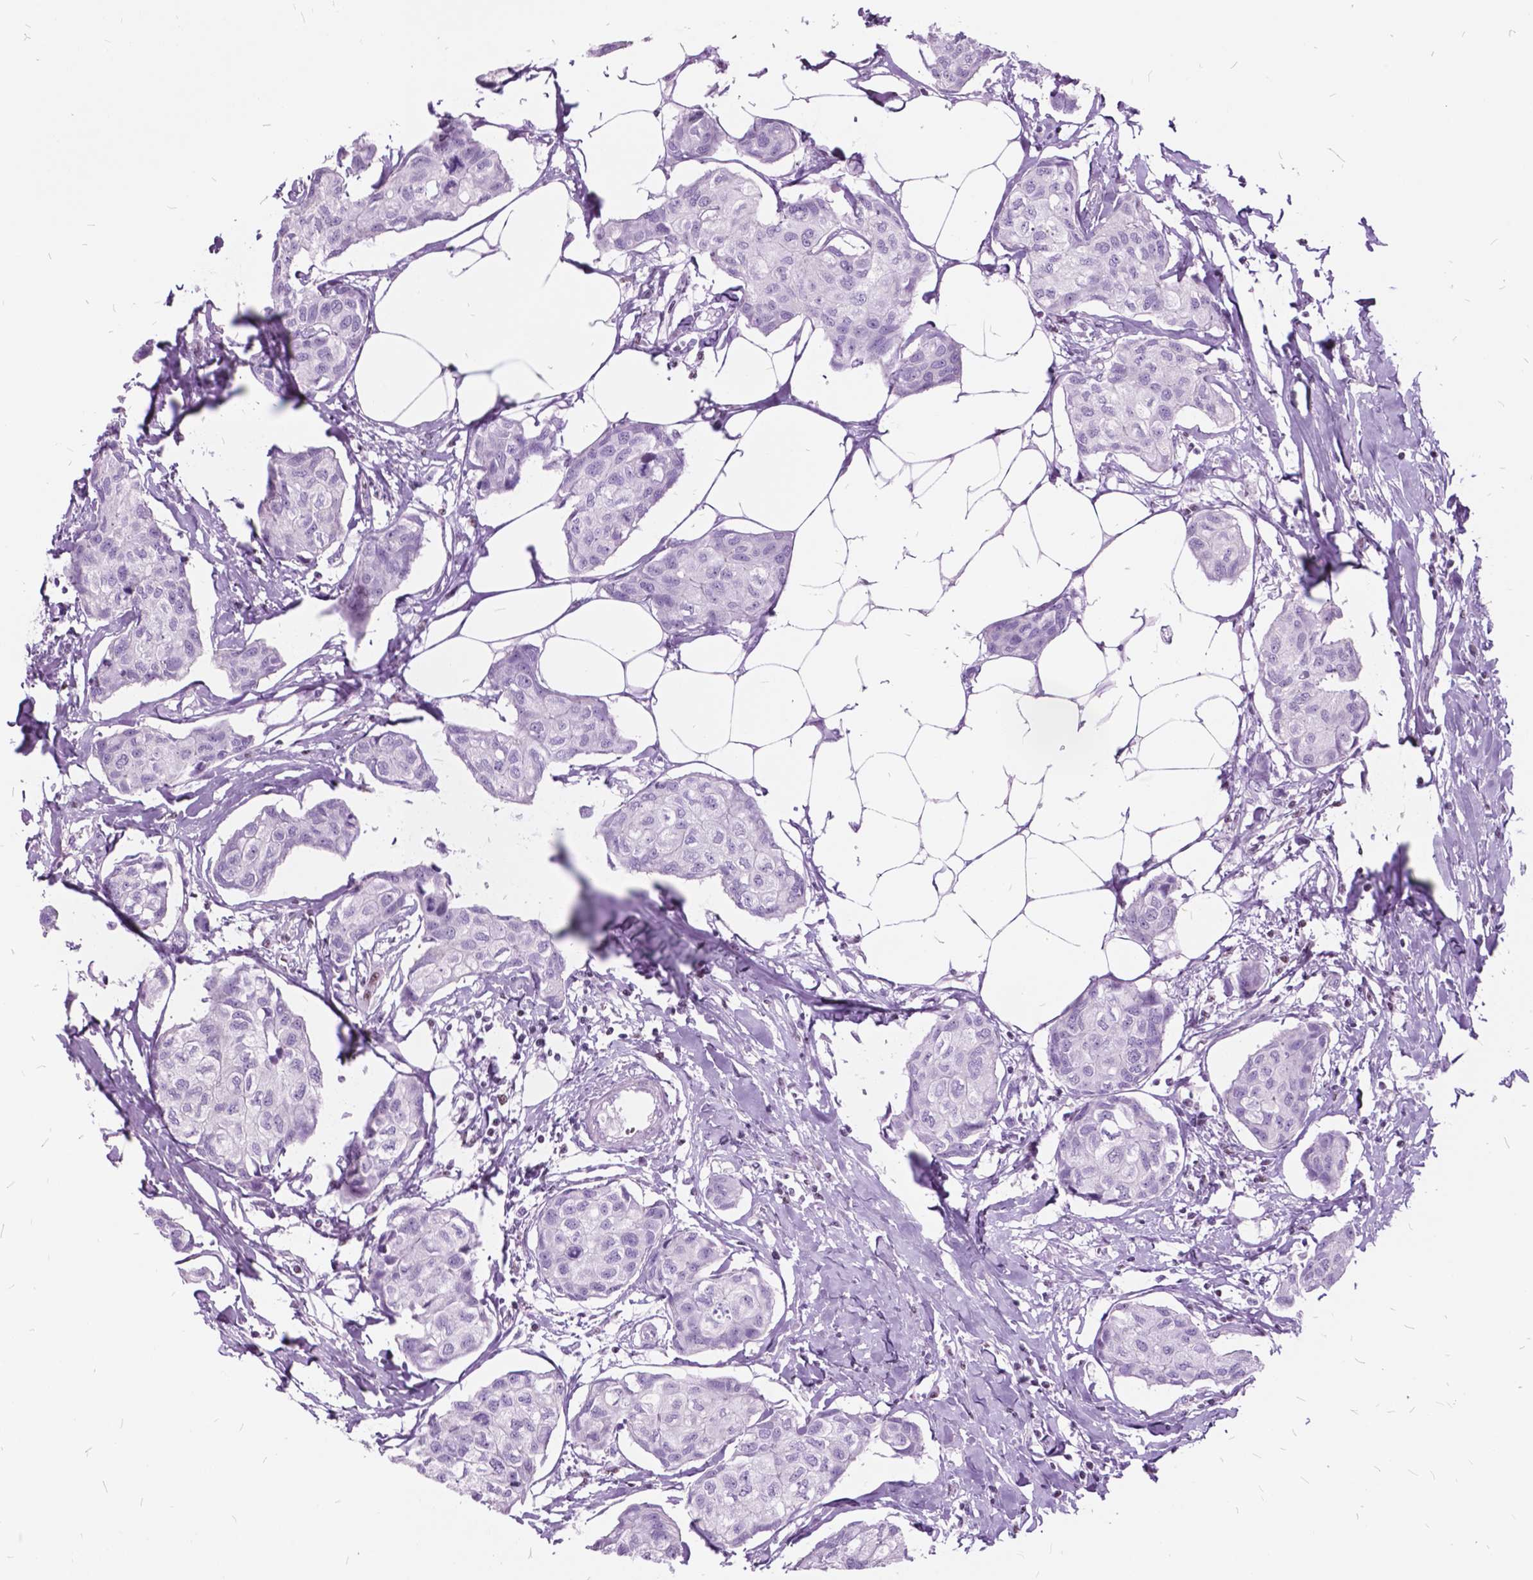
{"staining": {"intensity": "negative", "quantity": "none", "location": "none"}, "tissue": "breast cancer", "cell_type": "Tumor cells", "image_type": "cancer", "snomed": [{"axis": "morphology", "description": "Duct carcinoma"}, {"axis": "topography", "description": "Breast"}], "caption": "This is an immunohistochemistry micrograph of human breast cancer (invasive ductal carcinoma). There is no expression in tumor cells.", "gene": "SP140", "patient": {"sex": "female", "age": 80}}